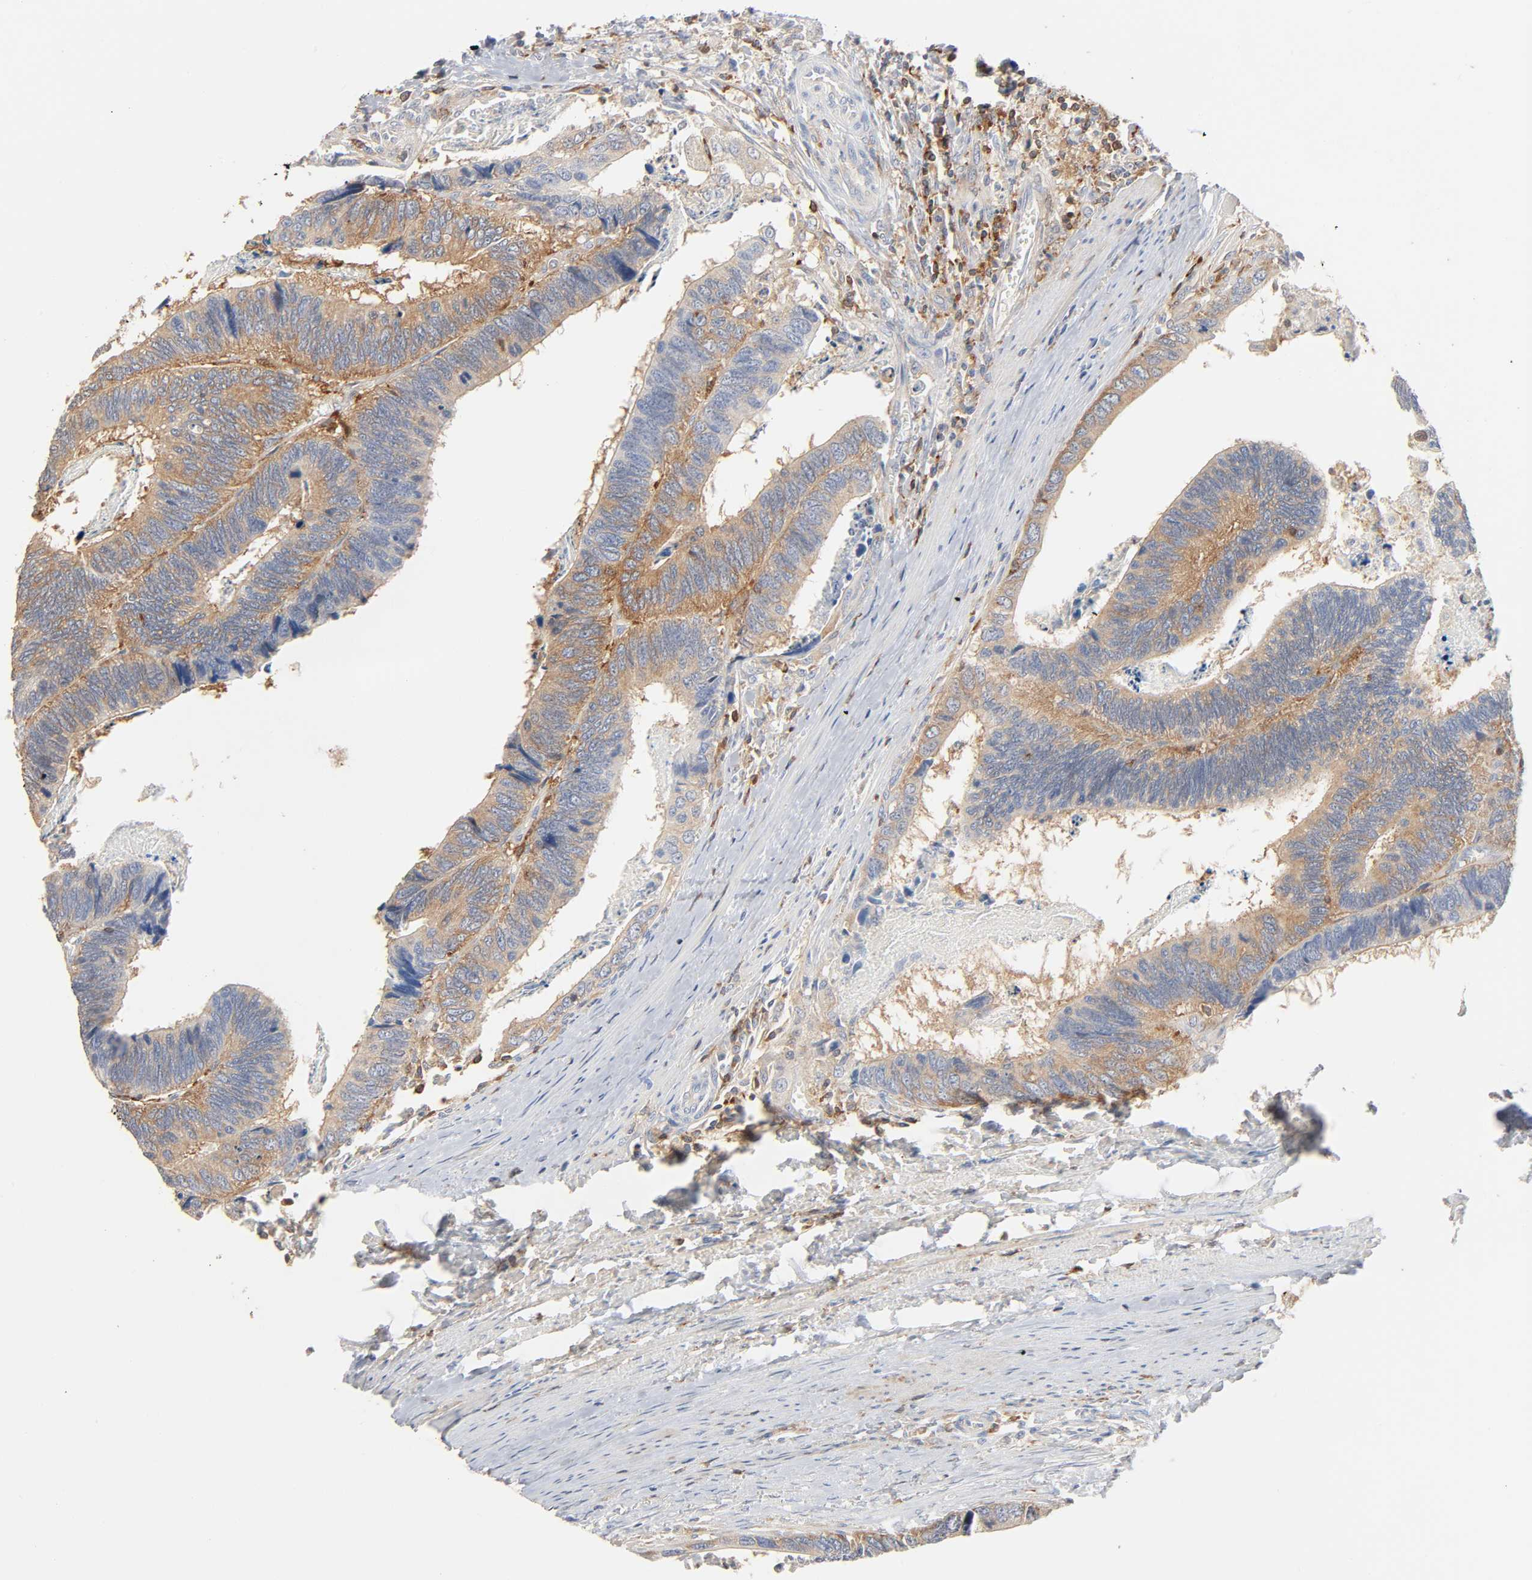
{"staining": {"intensity": "moderate", "quantity": ">75%", "location": "cytoplasmic/membranous"}, "tissue": "colorectal cancer", "cell_type": "Tumor cells", "image_type": "cancer", "snomed": [{"axis": "morphology", "description": "Adenocarcinoma, NOS"}, {"axis": "topography", "description": "Colon"}], "caption": "Protein staining shows moderate cytoplasmic/membranous positivity in about >75% of tumor cells in adenocarcinoma (colorectal).", "gene": "BIN1", "patient": {"sex": "male", "age": 72}}